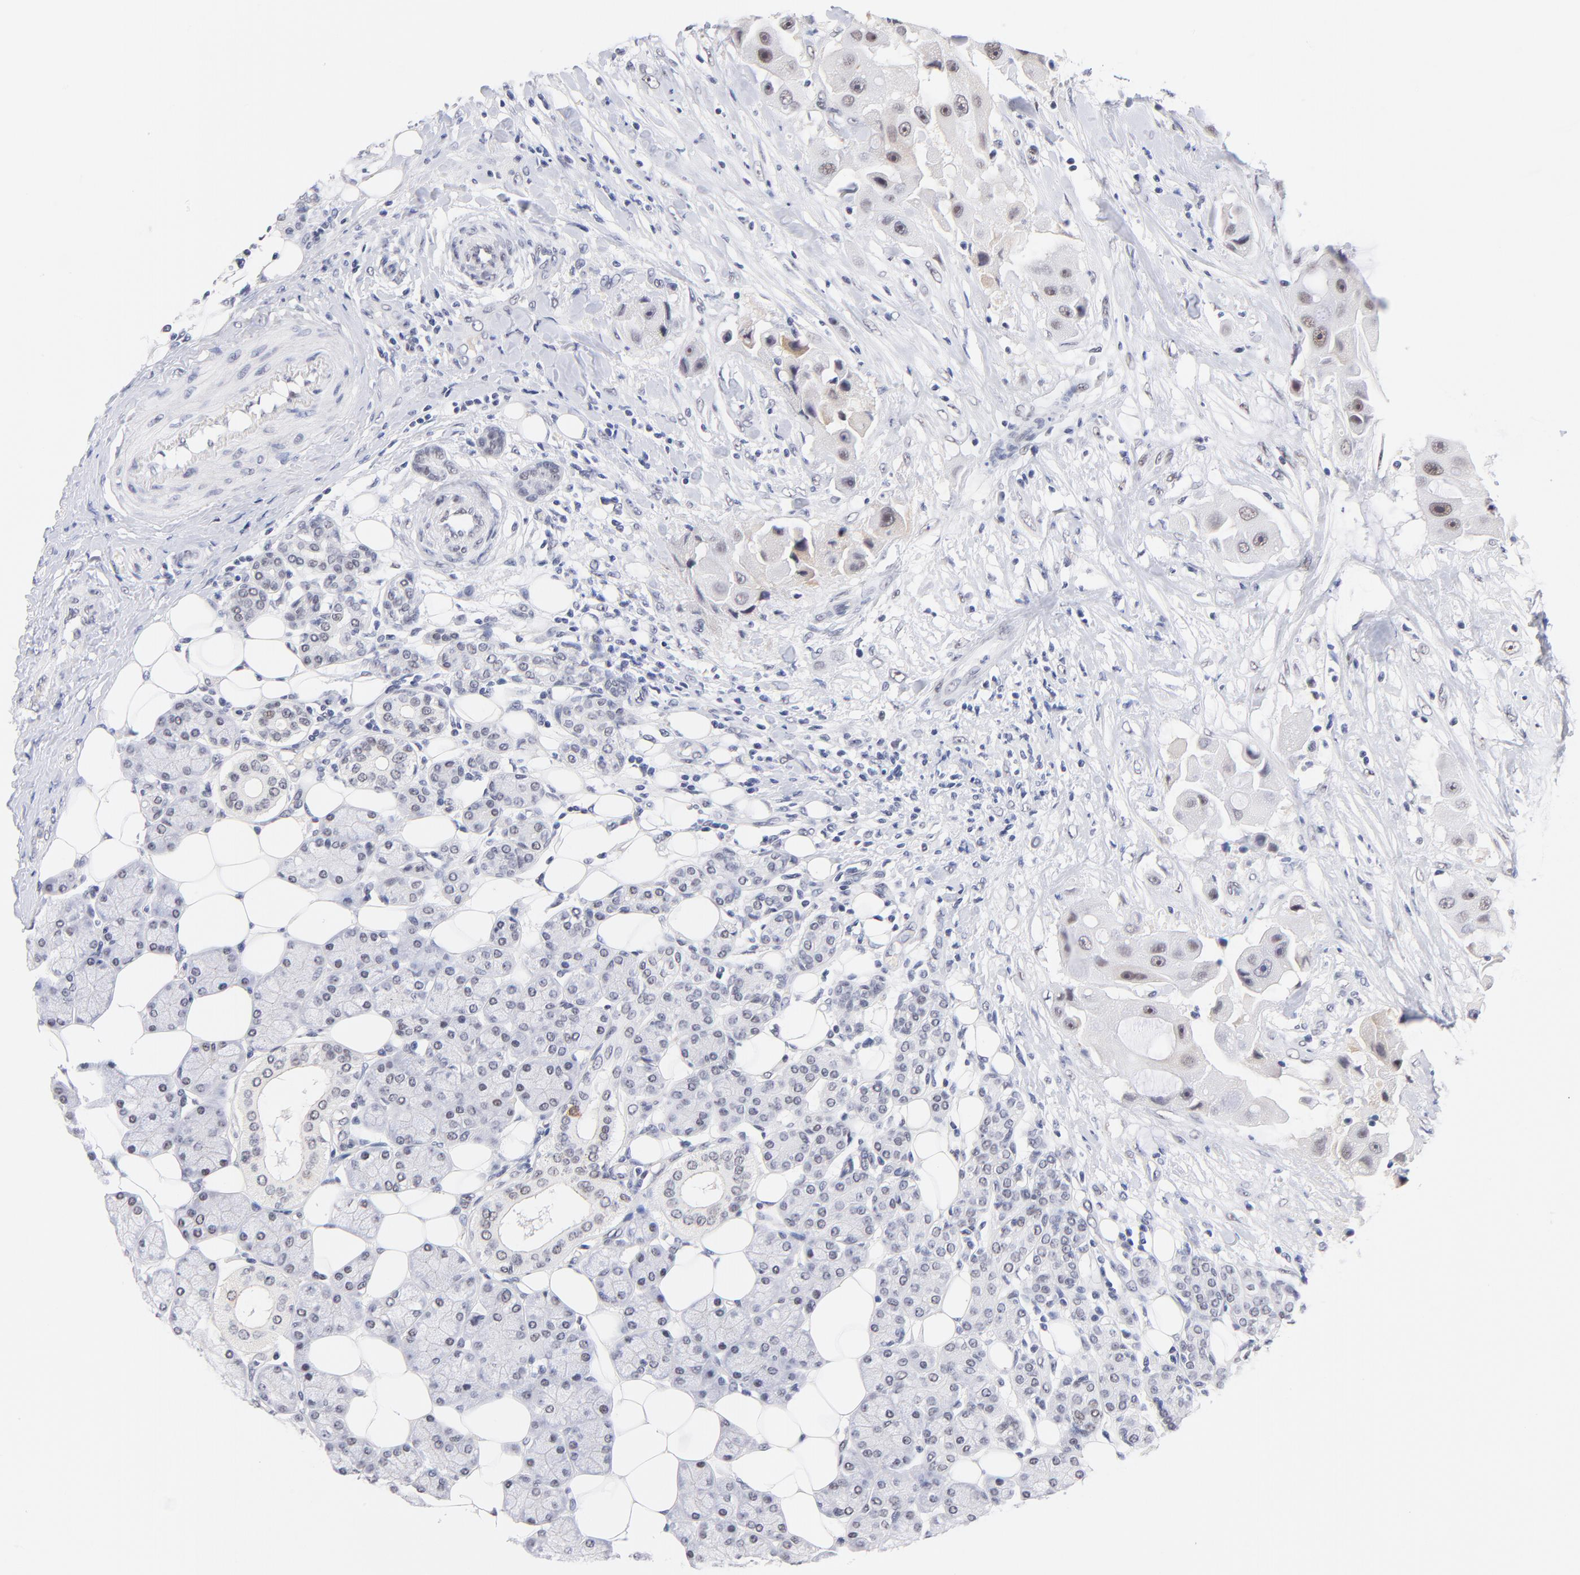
{"staining": {"intensity": "weak", "quantity": "<25%", "location": "nuclear"}, "tissue": "head and neck cancer", "cell_type": "Tumor cells", "image_type": "cancer", "snomed": [{"axis": "morphology", "description": "Normal tissue, NOS"}, {"axis": "morphology", "description": "Adenocarcinoma, NOS"}, {"axis": "topography", "description": "Salivary gland"}, {"axis": "topography", "description": "Head-Neck"}], "caption": "High magnification brightfield microscopy of head and neck cancer (adenocarcinoma) stained with DAB (brown) and counterstained with hematoxylin (blue): tumor cells show no significant positivity.", "gene": "ZNF74", "patient": {"sex": "male", "age": 80}}